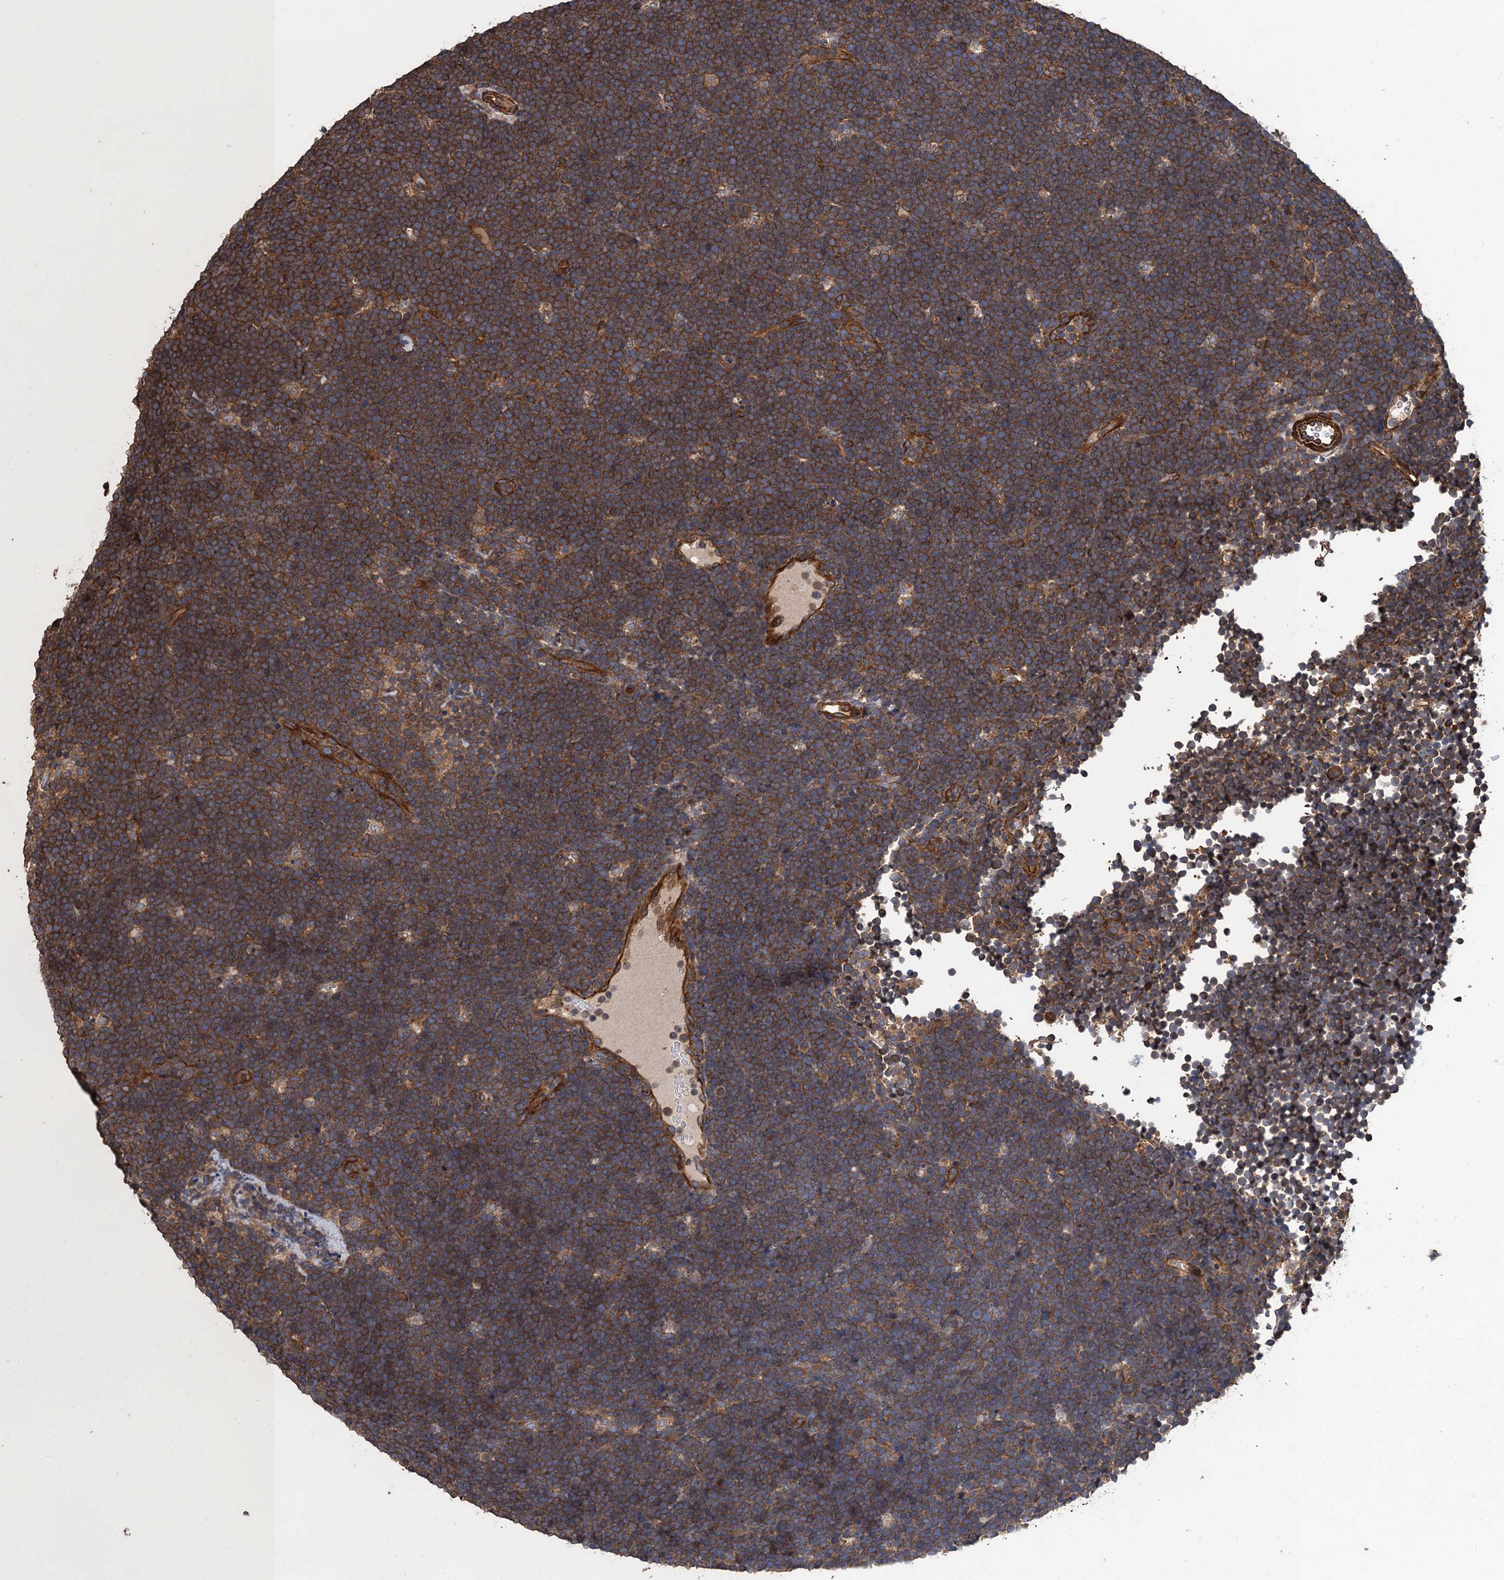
{"staining": {"intensity": "moderate", "quantity": ">75%", "location": "cytoplasmic/membranous"}, "tissue": "lymphoma", "cell_type": "Tumor cells", "image_type": "cancer", "snomed": [{"axis": "morphology", "description": "Malignant lymphoma, non-Hodgkin's type, High grade"}, {"axis": "topography", "description": "Lymph node"}], "caption": "Lymphoma stained with immunohistochemistry exhibits moderate cytoplasmic/membranous staining in about >75% of tumor cells.", "gene": "PPP4R1", "patient": {"sex": "male", "age": 13}}